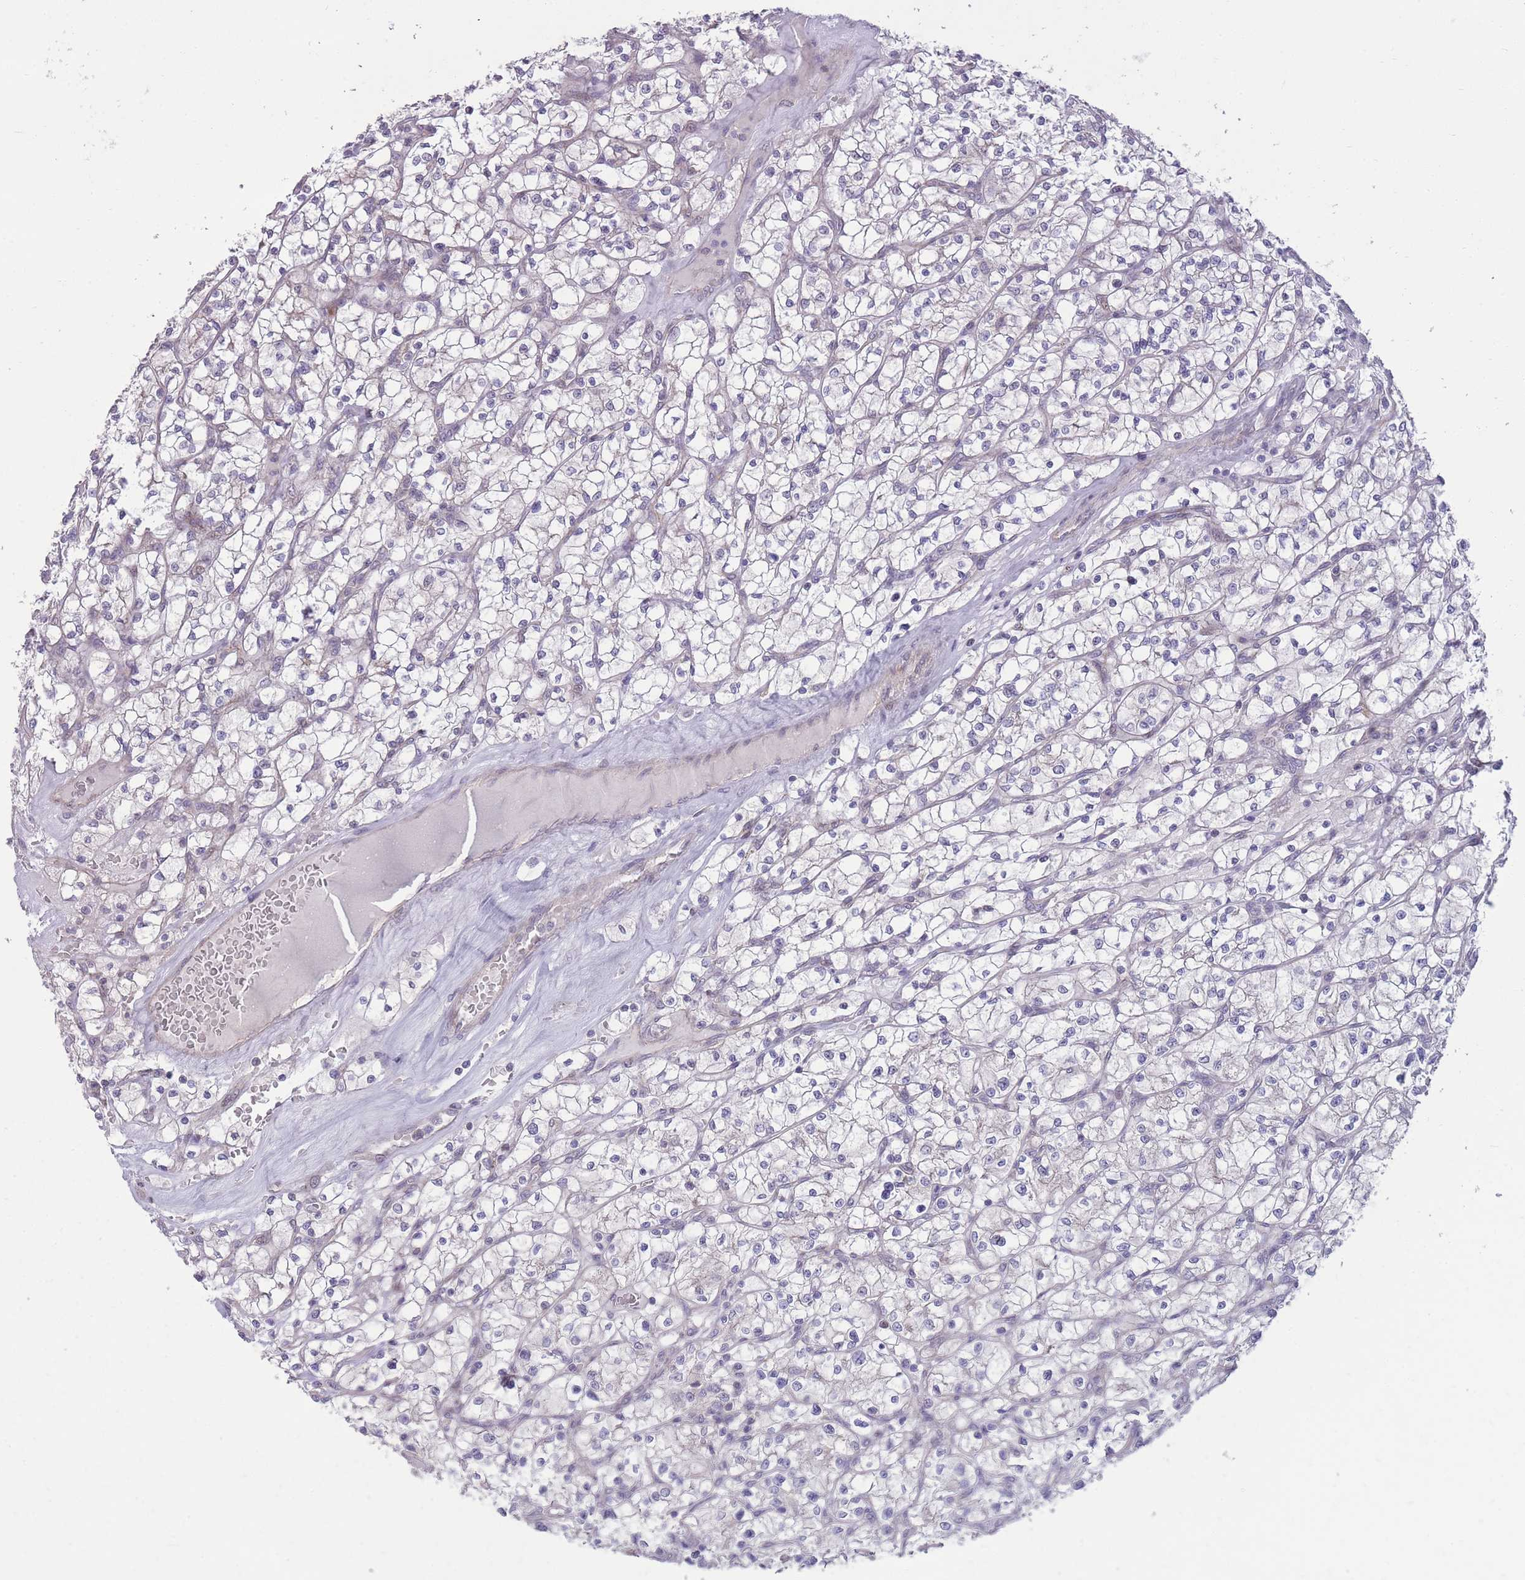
{"staining": {"intensity": "negative", "quantity": "none", "location": "none"}, "tissue": "renal cancer", "cell_type": "Tumor cells", "image_type": "cancer", "snomed": [{"axis": "morphology", "description": "Adenocarcinoma, NOS"}, {"axis": "topography", "description": "Kidney"}], "caption": "The micrograph shows no staining of tumor cells in renal adenocarcinoma. (Immunohistochemistry (ihc), brightfield microscopy, high magnification).", "gene": "RIC8A", "patient": {"sex": "female", "age": 64}}